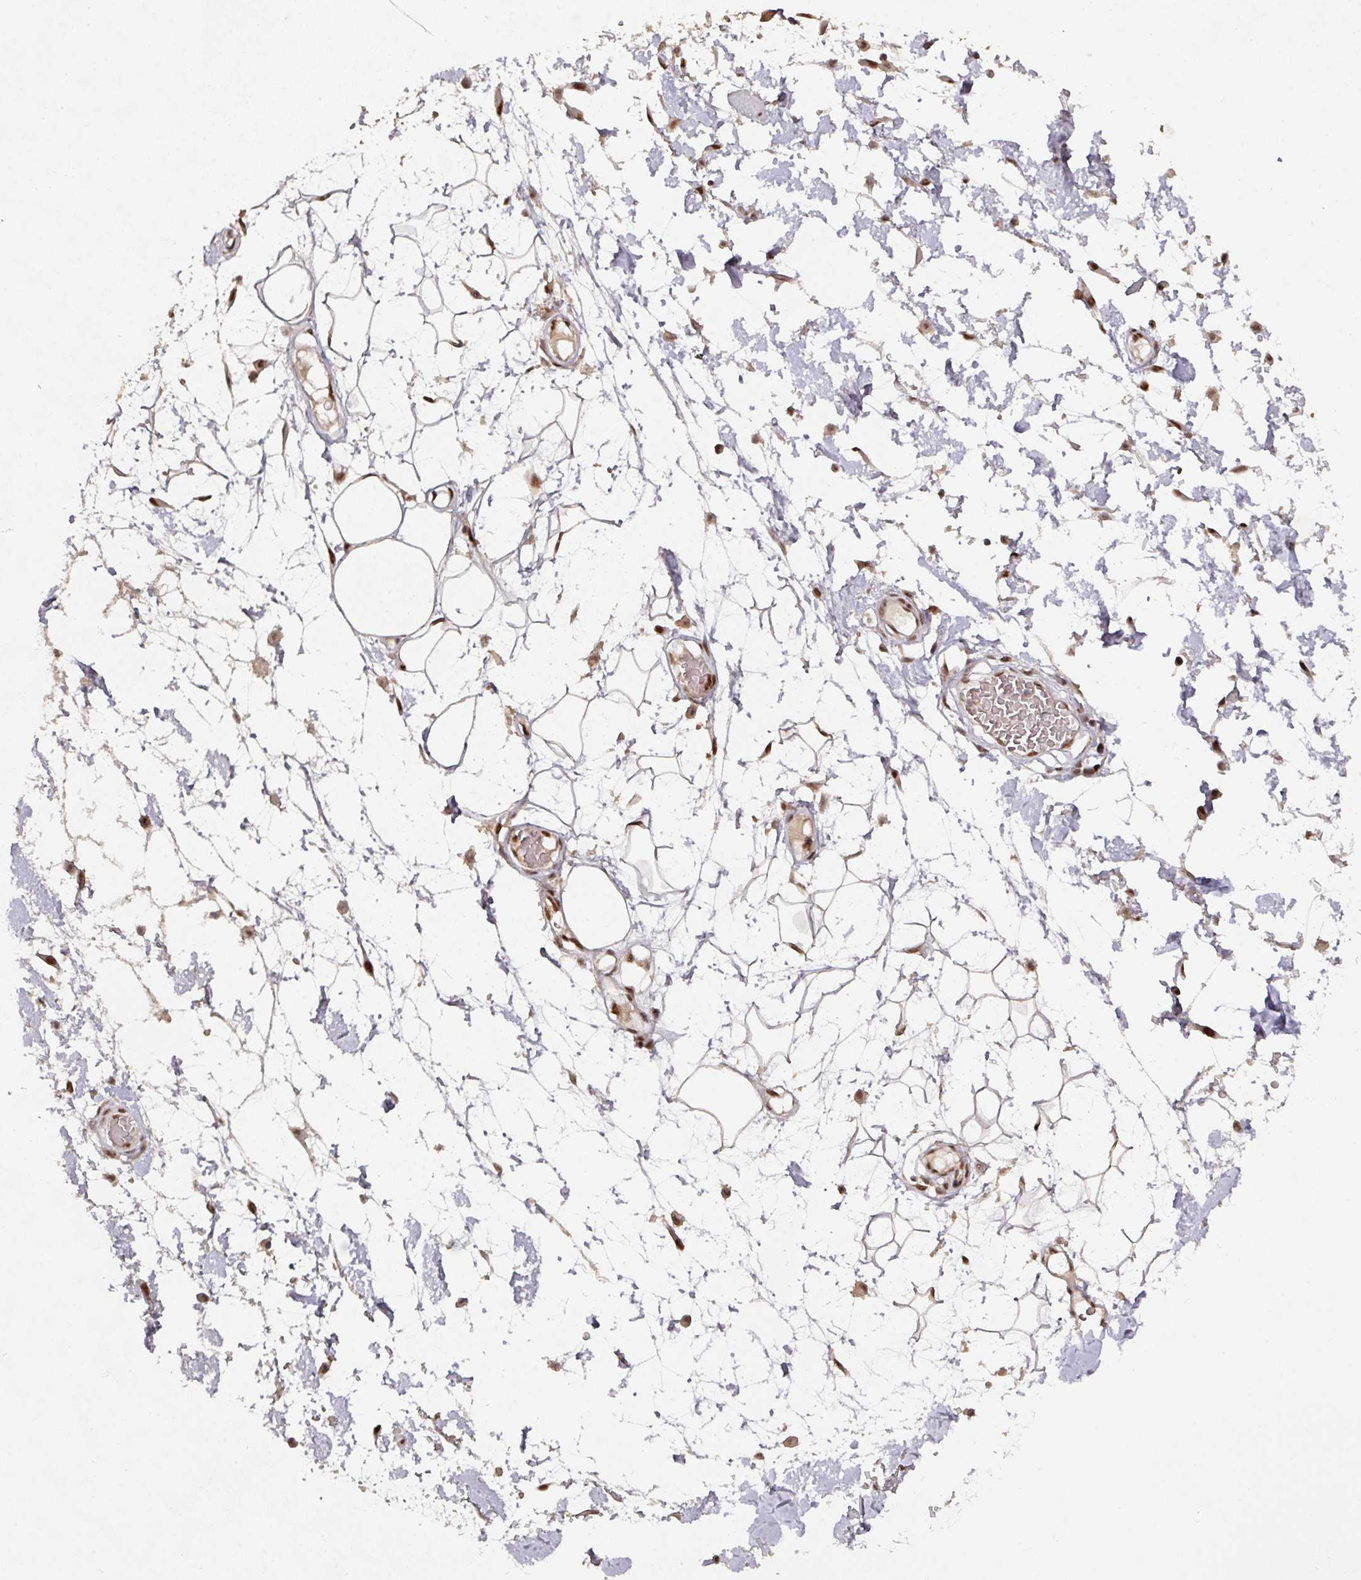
{"staining": {"intensity": "strong", "quantity": "25%-75%", "location": "nuclear"}, "tissue": "adipose tissue", "cell_type": "Adipocytes", "image_type": "normal", "snomed": [{"axis": "morphology", "description": "Normal tissue, NOS"}, {"axis": "topography", "description": "Vulva"}, {"axis": "topography", "description": "Peripheral nerve tissue"}], "caption": "Immunohistochemistry (IHC) of normal adipose tissue demonstrates high levels of strong nuclear positivity in approximately 25%-75% of adipocytes.", "gene": "ENSG00000289690", "patient": {"sex": "female", "age": 68}}